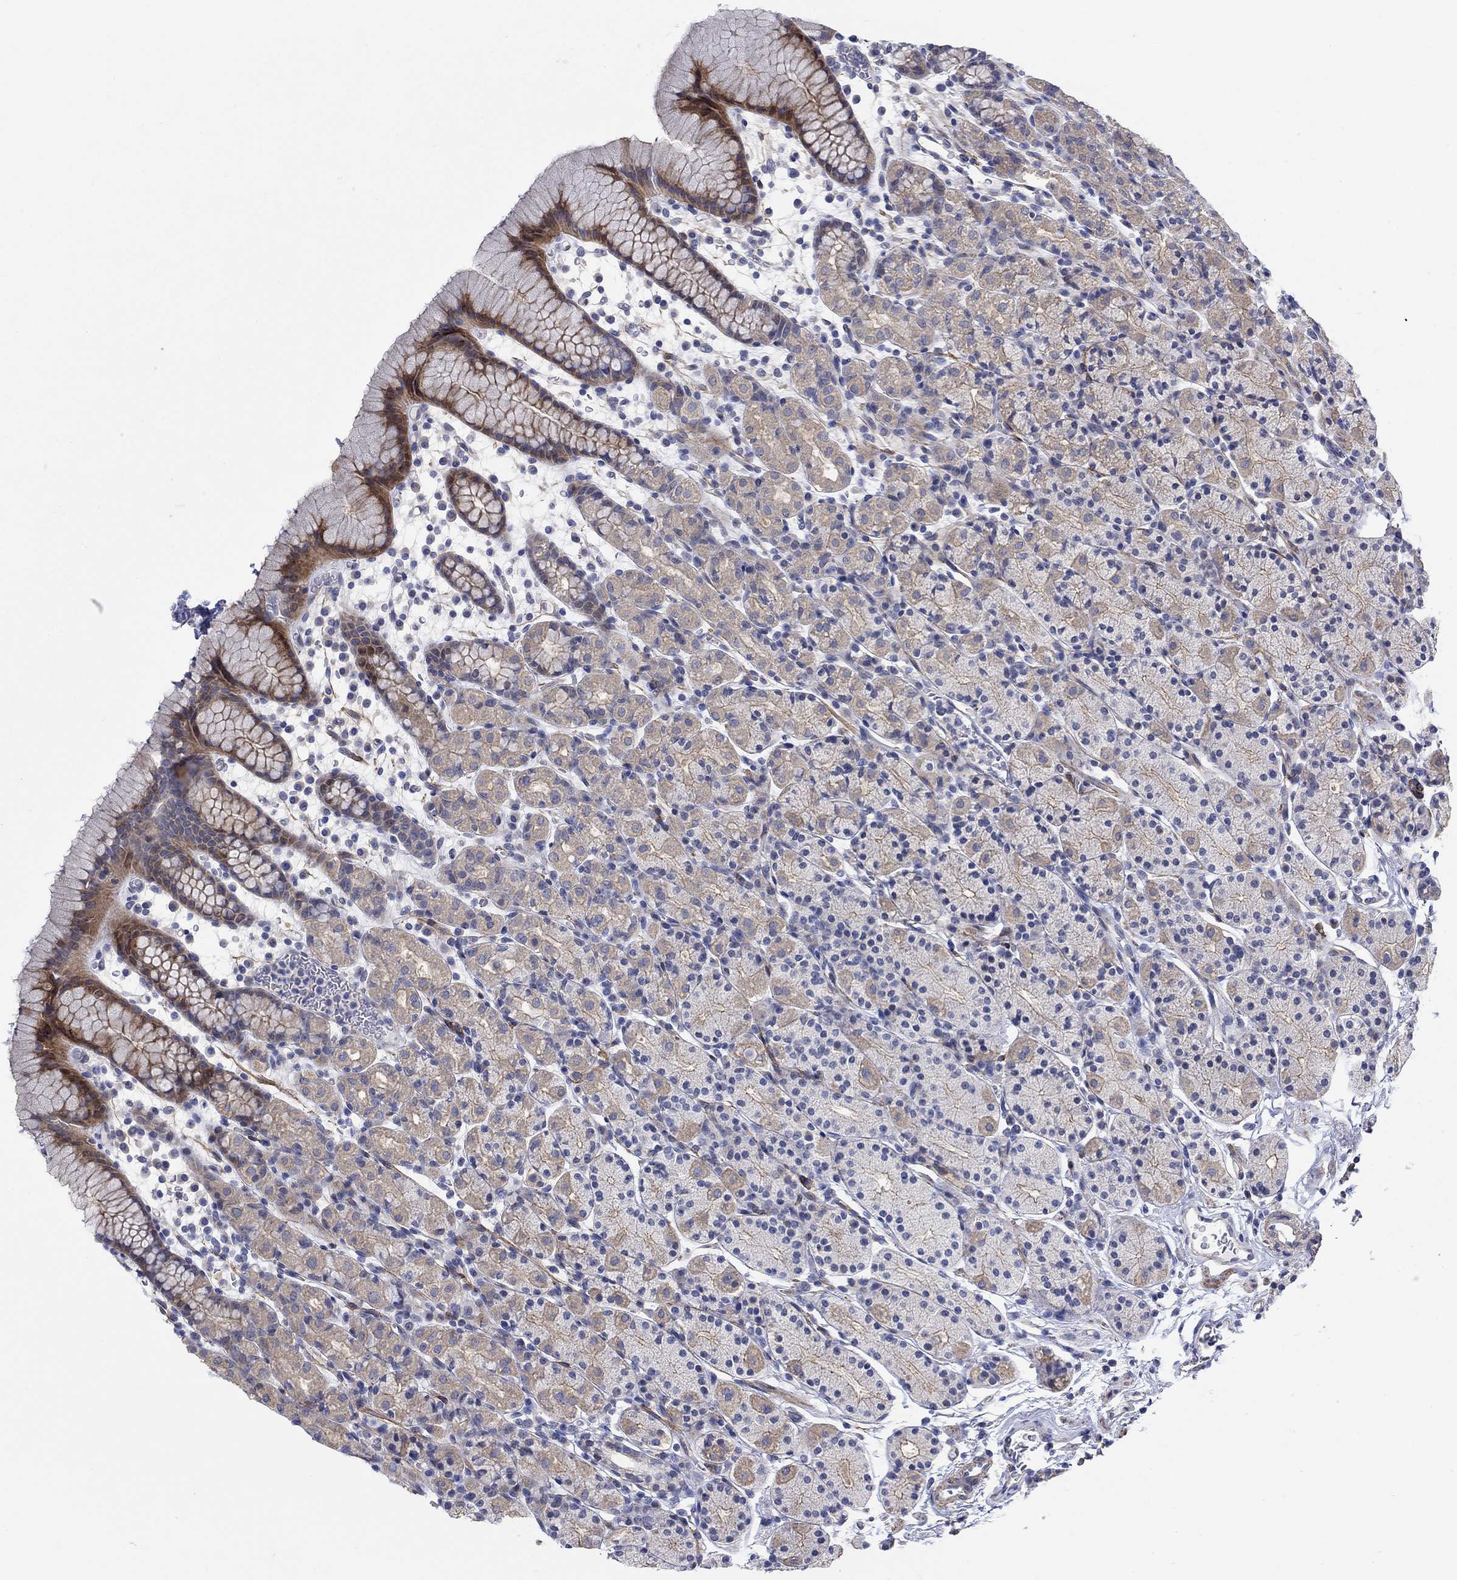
{"staining": {"intensity": "moderate", "quantity": "<25%", "location": "cytoplasmic/membranous"}, "tissue": "stomach", "cell_type": "Glandular cells", "image_type": "normal", "snomed": [{"axis": "morphology", "description": "Normal tissue, NOS"}, {"axis": "topography", "description": "Stomach, upper"}, {"axis": "topography", "description": "Stomach"}], "caption": "This photomicrograph exhibits immunohistochemistry staining of normal stomach, with low moderate cytoplasmic/membranous expression in about <25% of glandular cells.", "gene": "SCN7A", "patient": {"sex": "male", "age": 62}}